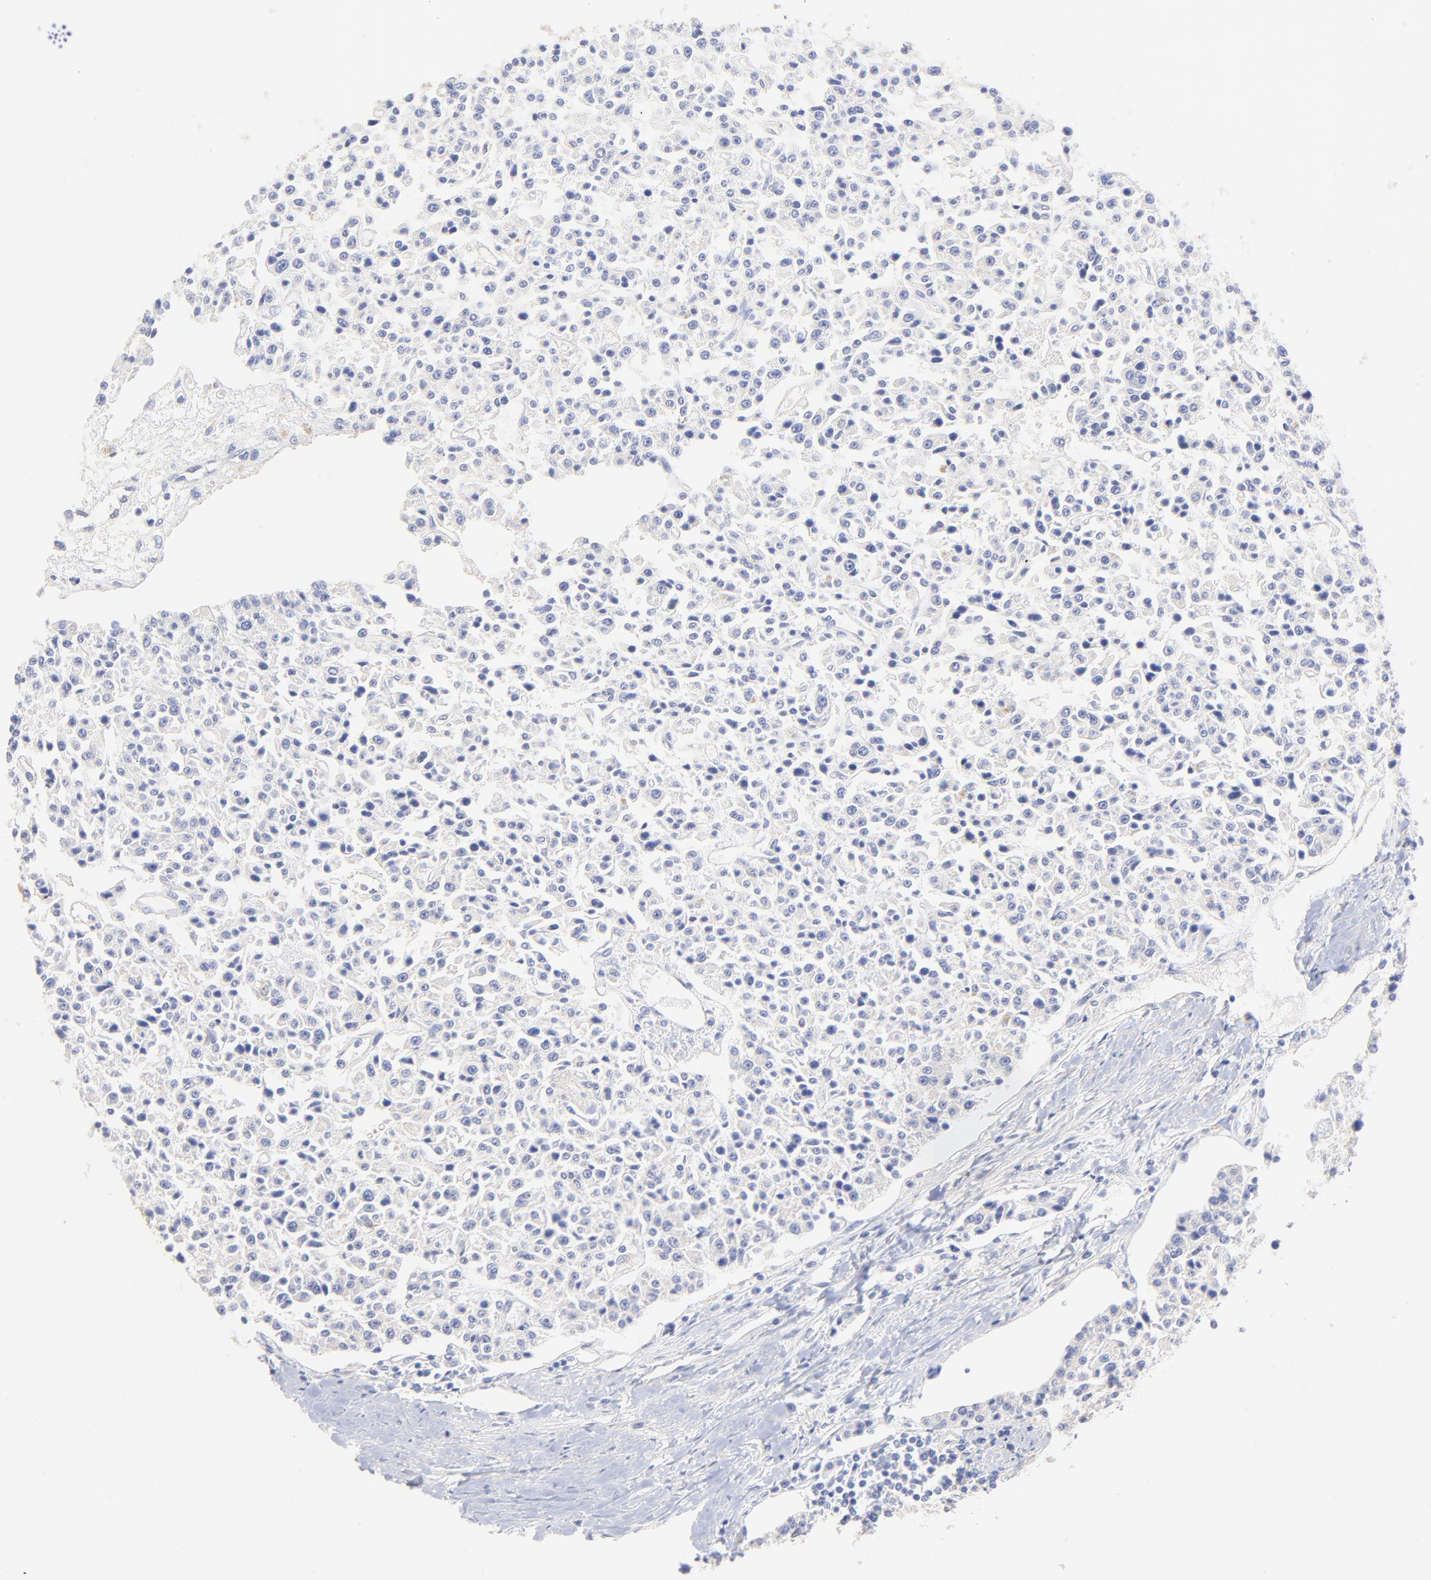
{"staining": {"intensity": "negative", "quantity": "none", "location": "none"}, "tissue": "carcinoid", "cell_type": "Tumor cells", "image_type": "cancer", "snomed": [{"axis": "morphology", "description": "Carcinoid, malignant, NOS"}, {"axis": "topography", "description": "Stomach"}], "caption": "This image is of malignant carcinoid stained with immunohistochemistry (IHC) to label a protein in brown with the nuclei are counter-stained blue. There is no expression in tumor cells.", "gene": "HS3ST1", "patient": {"sex": "female", "age": 76}}